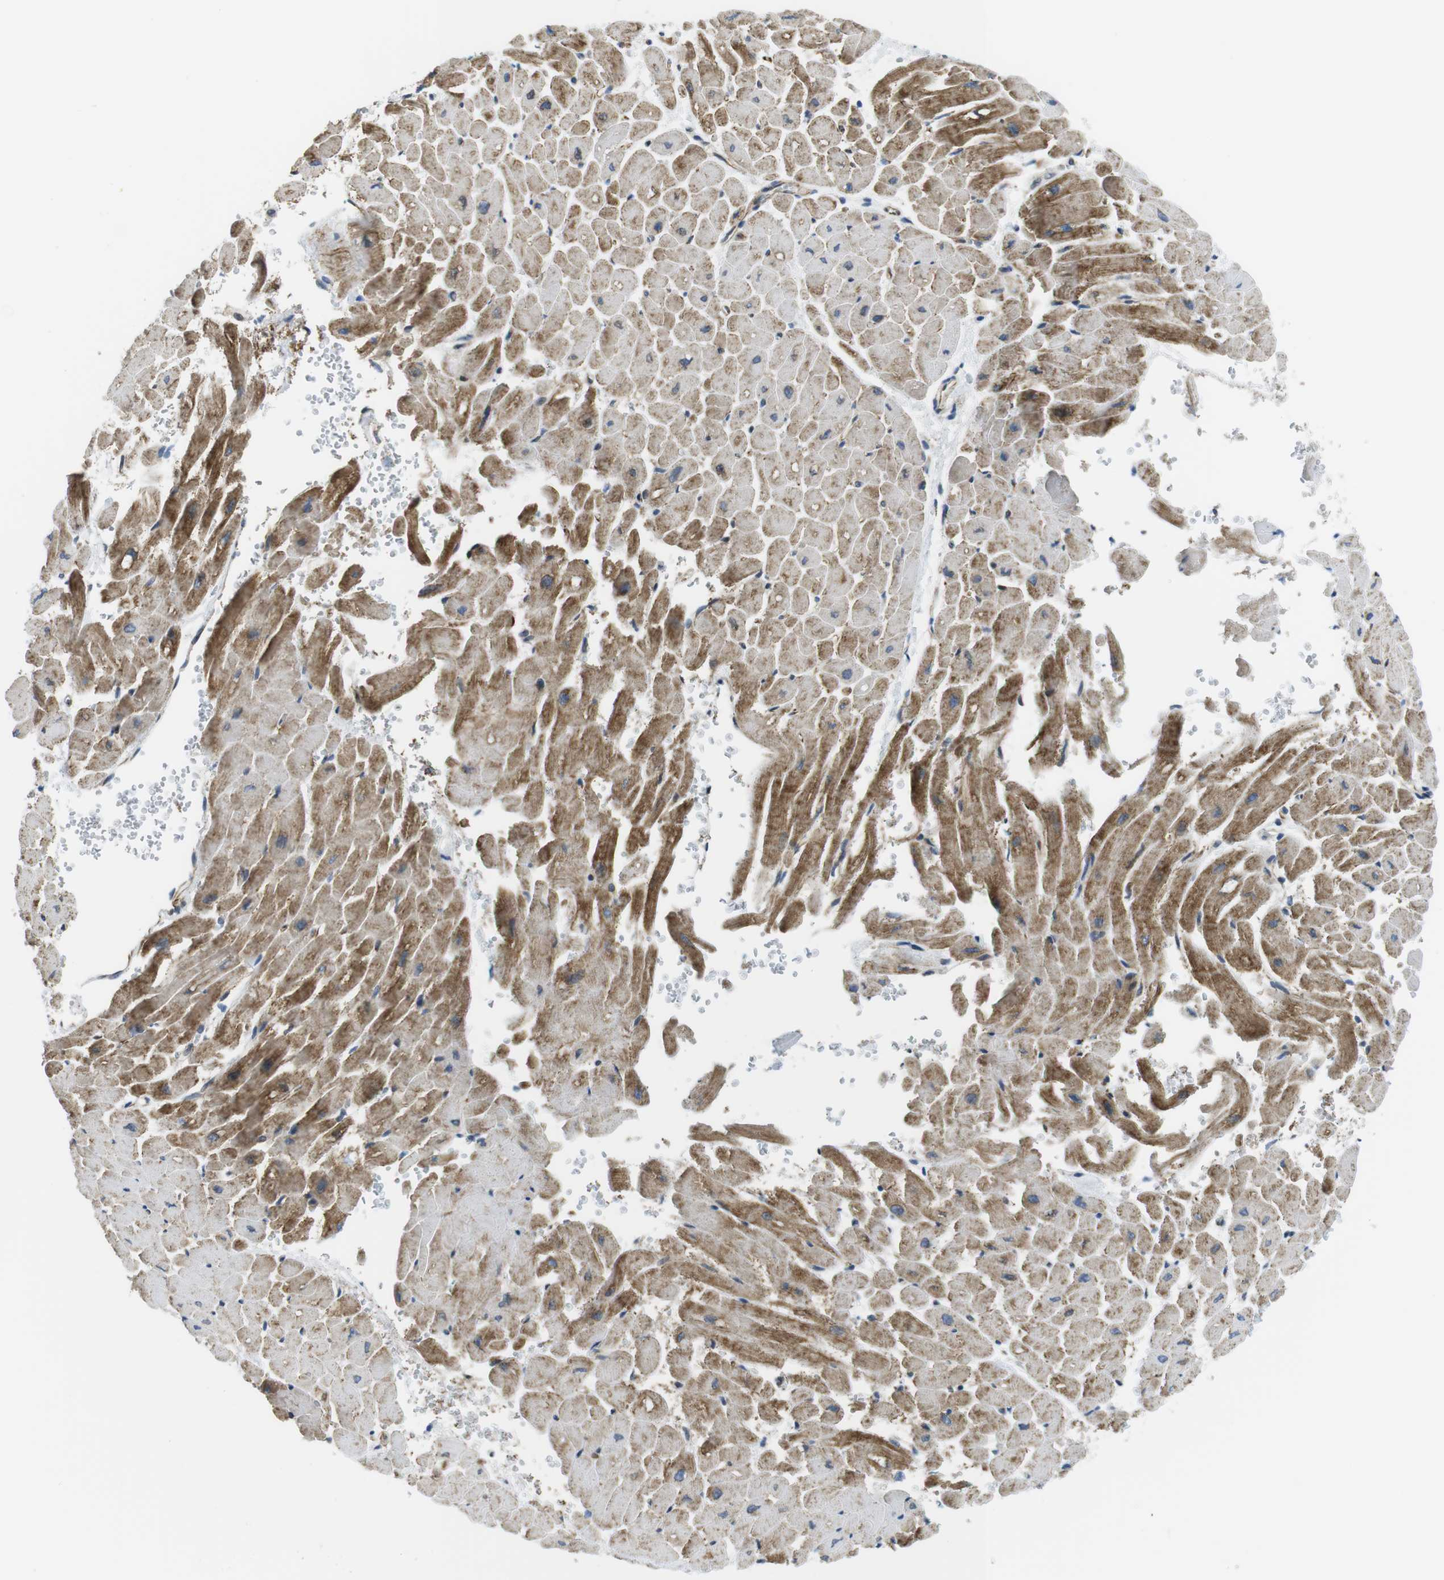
{"staining": {"intensity": "moderate", "quantity": ">75%", "location": "cytoplasmic/membranous"}, "tissue": "heart muscle", "cell_type": "Cardiomyocytes", "image_type": "normal", "snomed": [{"axis": "morphology", "description": "Normal tissue, NOS"}, {"axis": "topography", "description": "Heart"}], "caption": "Protein positivity by IHC shows moderate cytoplasmic/membranous staining in about >75% of cardiomyocytes in unremarkable heart muscle.", "gene": "KCNE3", "patient": {"sex": "male", "age": 45}}